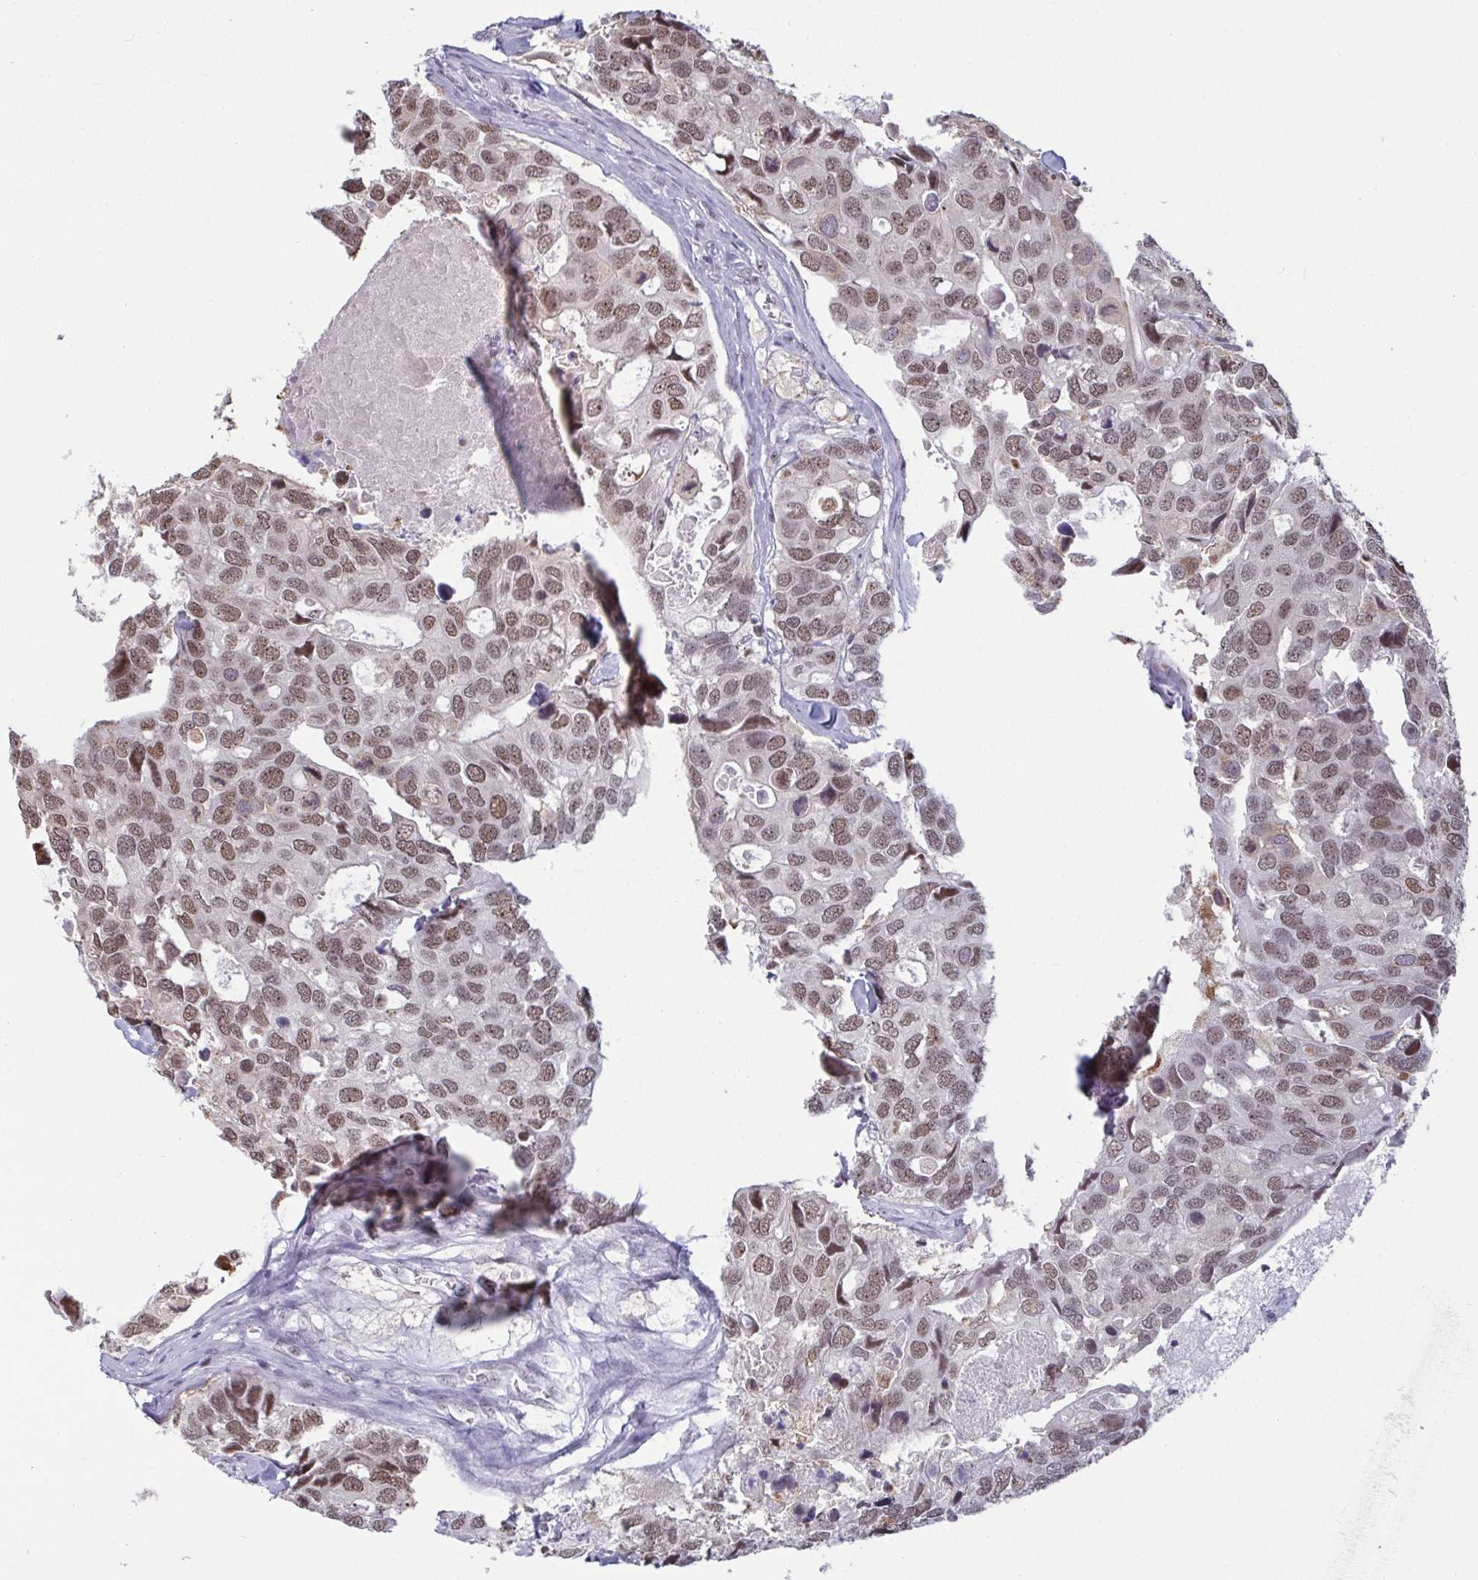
{"staining": {"intensity": "moderate", "quantity": ">75%", "location": "nuclear"}, "tissue": "breast cancer", "cell_type": "Tumor cells", "image_type": "cancer", "snomed": [{"axis": "morphology", "description": "Duct carcinoma"}, {"axis": "topography", "description": "Breast"}], "caption": "Immunohistochemistry of human breast cancer (intraductal carcinoma) exhibits medium levels of moderate nuclear staining in approximately >75% of tumor cells.", "gene": "SUPT16H", "patient": {"sex": "female", "age": 83}}